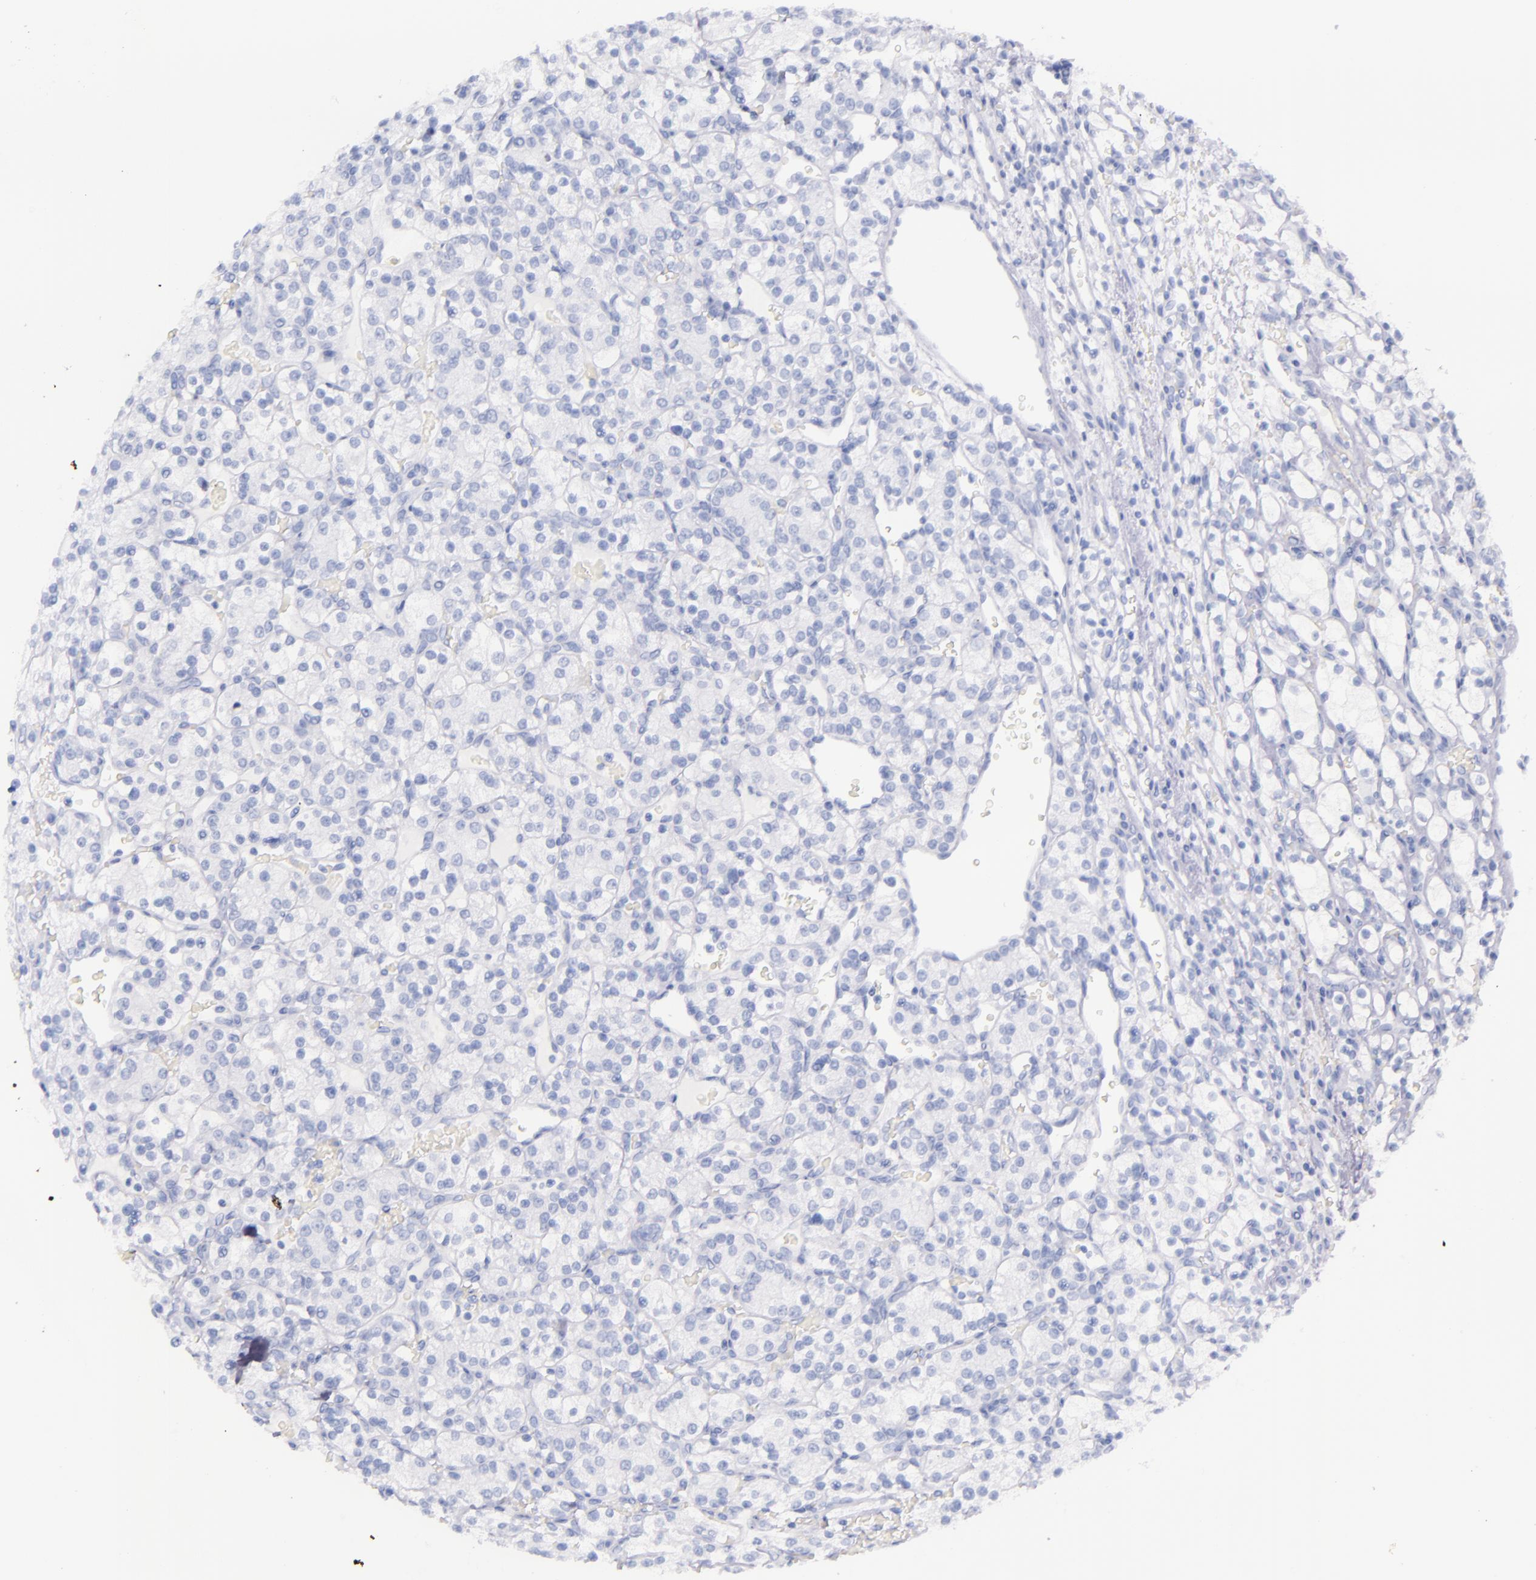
{"staining": {"intensity": "negative", "quantity": "none", "location": "none"}, "tissue": "renal cancer", "cell_type": "Tumor cells", "image_type": "cancer", "snomed": [{"axis": "morphology", "description": "Adenocarcinoma, NOS"}, {"axis": "topography", "description": "Kidney"}], "caption": "The immunohistochemistry (IHC) micrograph has no significant staining in tumor cells of renal cancer (adenocarcinoma) tissue.", "gene": "SFTPB", "patient": {"sex": "female", "age": 62}}